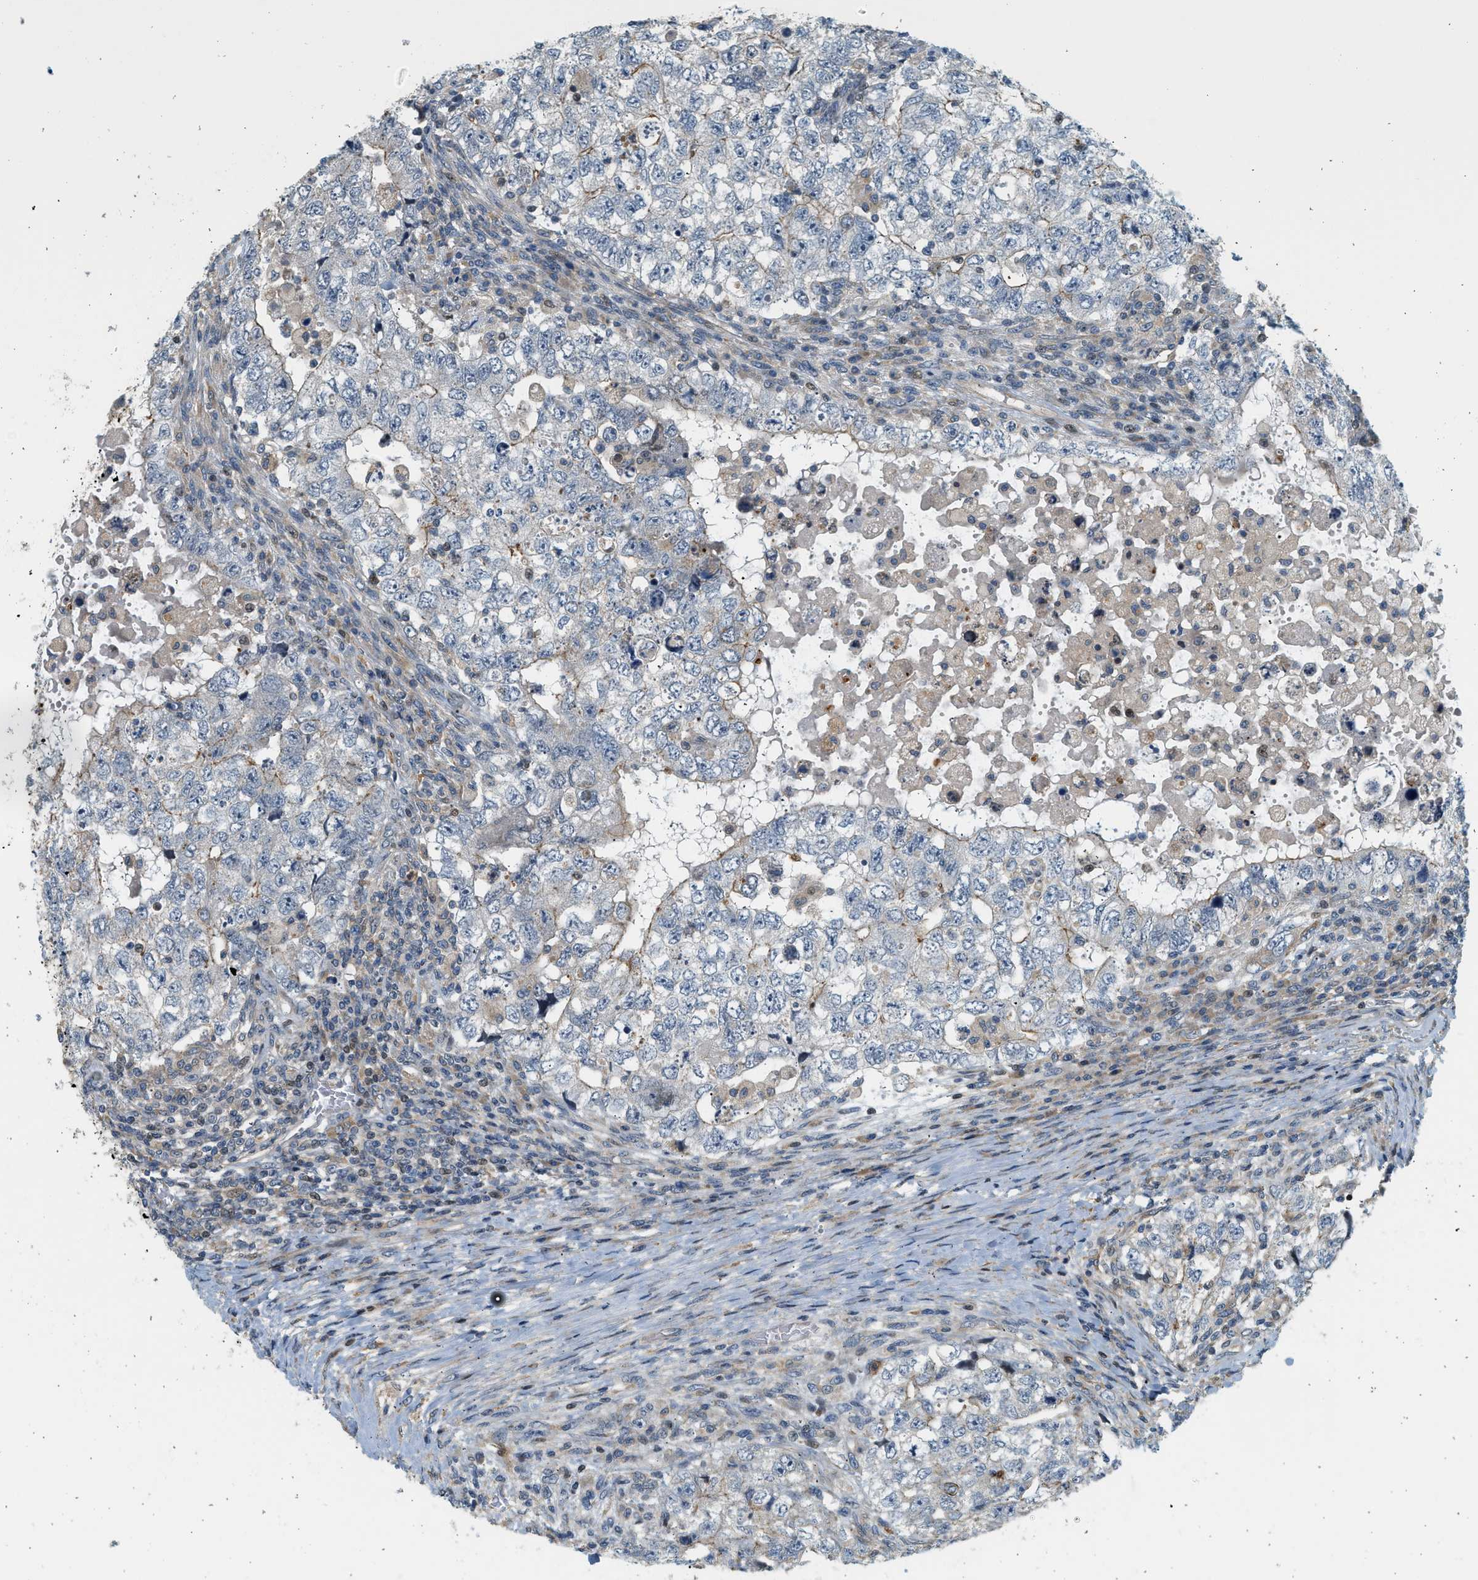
{"staining": {"intensity": "negative", "quantity": "none", "location": "none"}, "tissue": "testis cancer", "cell_type": "Tumor cells", "image_type": "cancer", "snomed": [{"axis": "morphology", "description": "Carcinoma, Embryonal, NOS"}, {"axis": "topography", "description": "Testis"}], "caption": "IHC image of neoplastic tissue: testis embryonal carcinoma stained with DAB displays no significant protein staining in tumor cells. (Brightfield microscopy of DAB immunohistochemistry at high magnification).", "gene": "NRSN2", "patient": {"sex": "male", "age": 36}}